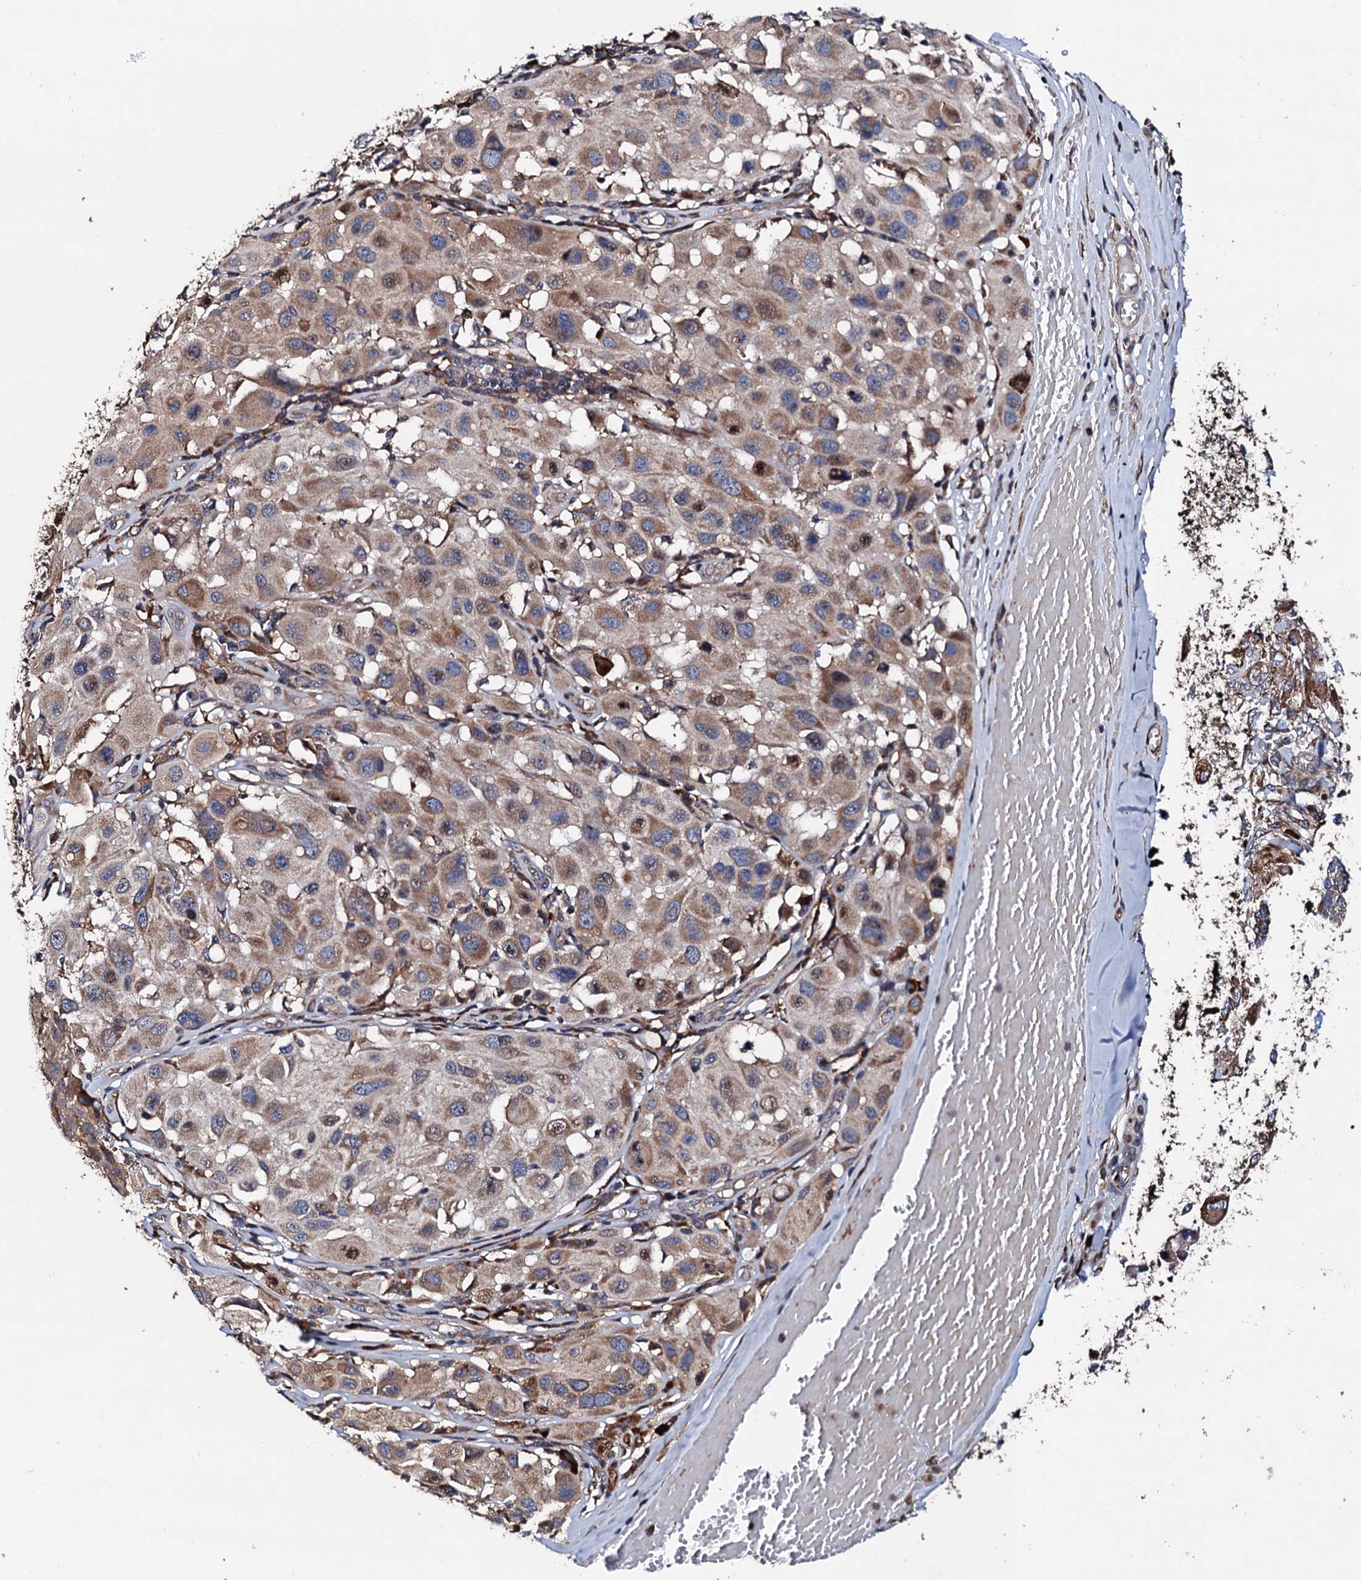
{"staining": {"intensity": "moderate", "quantity": ">75%", "location": "cytoplasmic/membranous"}, "tissue": "melanoma", "cell_type": "Tumor cells", "image_type": "cancer", "snomed": [{"axis": "morphology", "description": "Malignant melanoma, Metastatic site"}, {"axis": "topography", "description": "Skin"}], "caption": "Immunohistochemistry (IHC) staining of melanoma, which reveals medium levels of moderate cytoplasmic/membranous expression in about >75% of tumor cells indicating moderate cytoplasmic/membranous protein staining. The staining was performed using DAB (brown) for protein detection and nuclei were counterstained in hematoxylin (blue).", "gene": "LIPT2", "patient": {"sex": "male", "age": 41}}